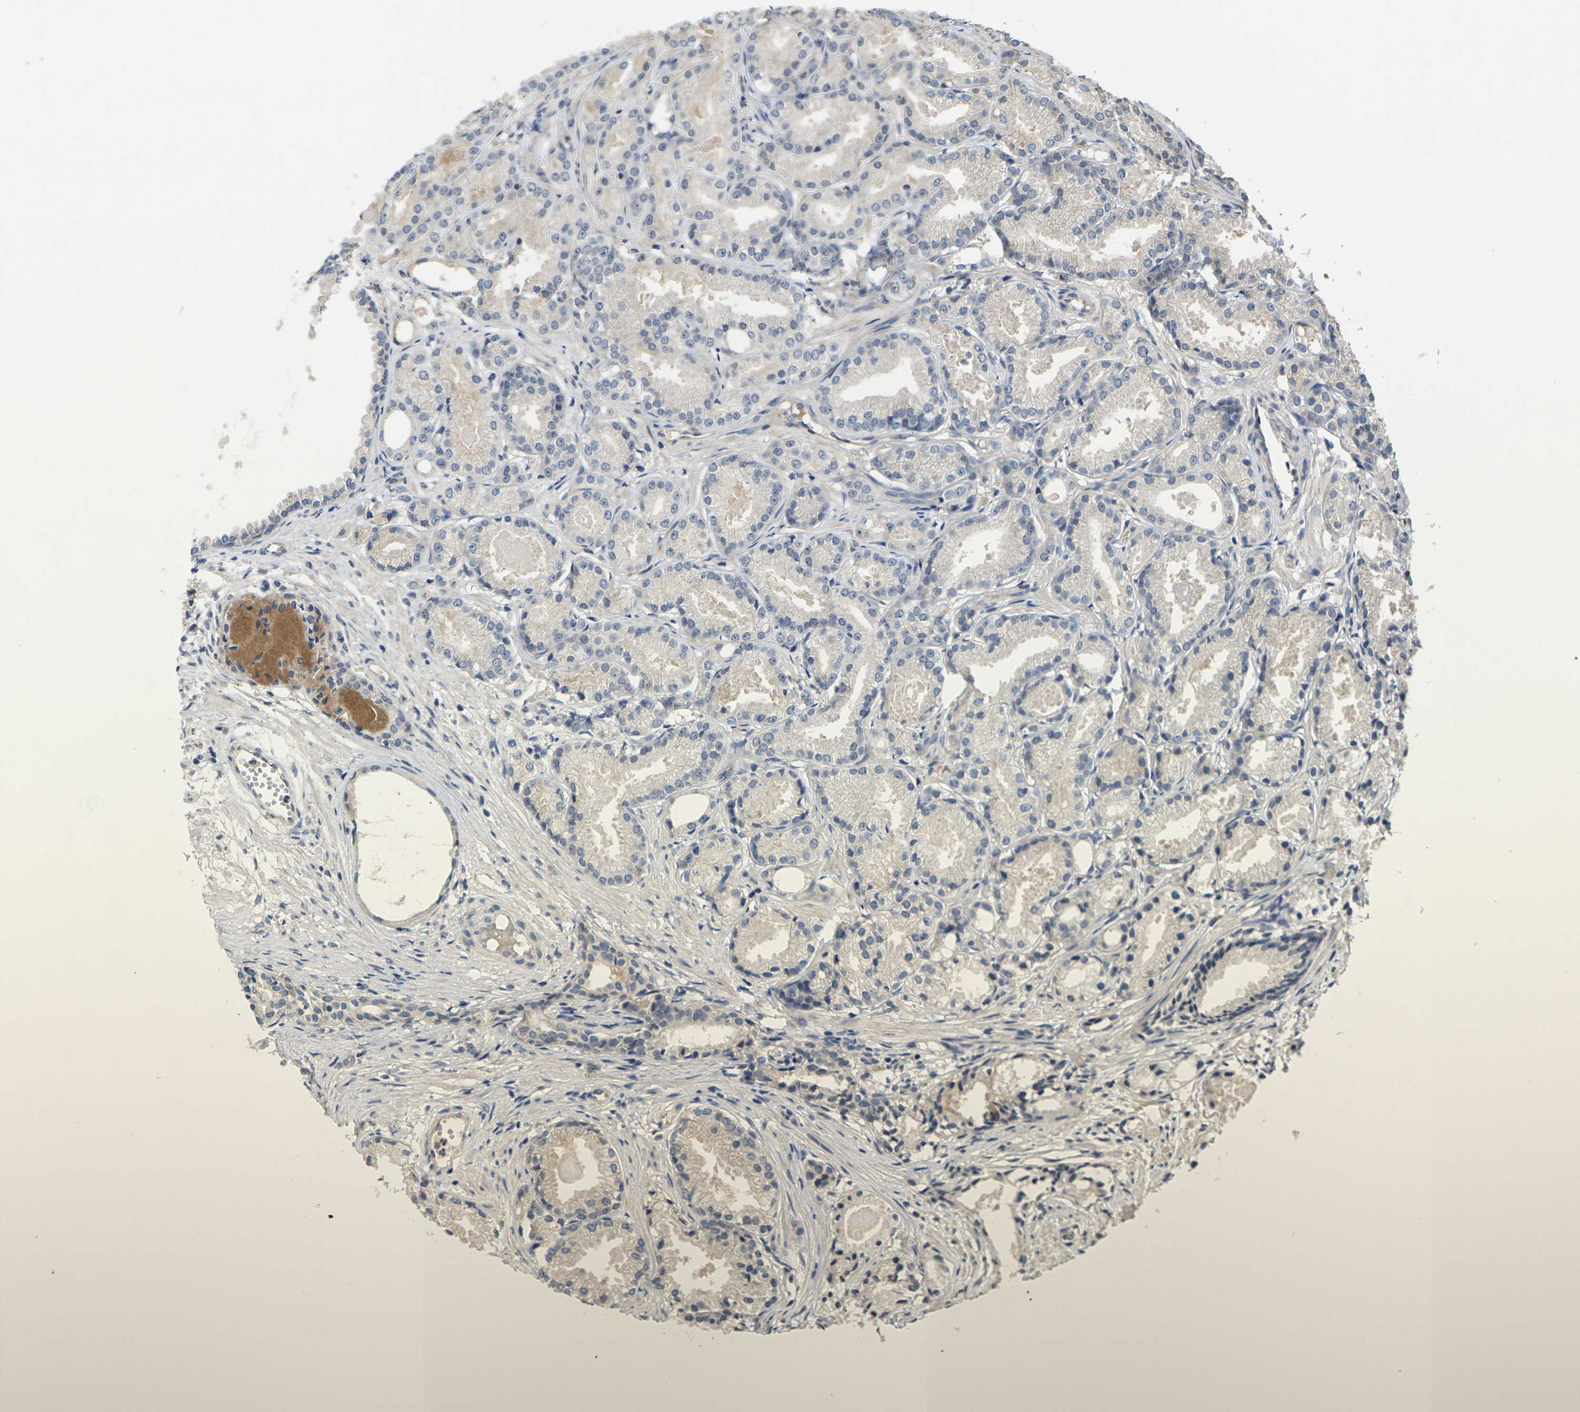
{"staining": {"intensity": "negative", "quantity": "none", "location": "none"}, "tissue": "prostate cancer", "cell_type": "Tumor cells", "image_type": "cancer", "snomed": [{"axis": "morphology", "description": "Adenocarcinoma, Low grade"}, {"axis": "topography", "description": "Prostate"}], "caption": "DAB (3,3'-diaminobenzidine) immunohistochemical staining of adenocarcinoma (low-grade) (prostate) exhibits no significant expression in tumor cells. (Immunohistochemistry, brightfield microscopy, high magnification).", "gene": "SLC2A2", "patient": {"sex": "male", "age": 72}}